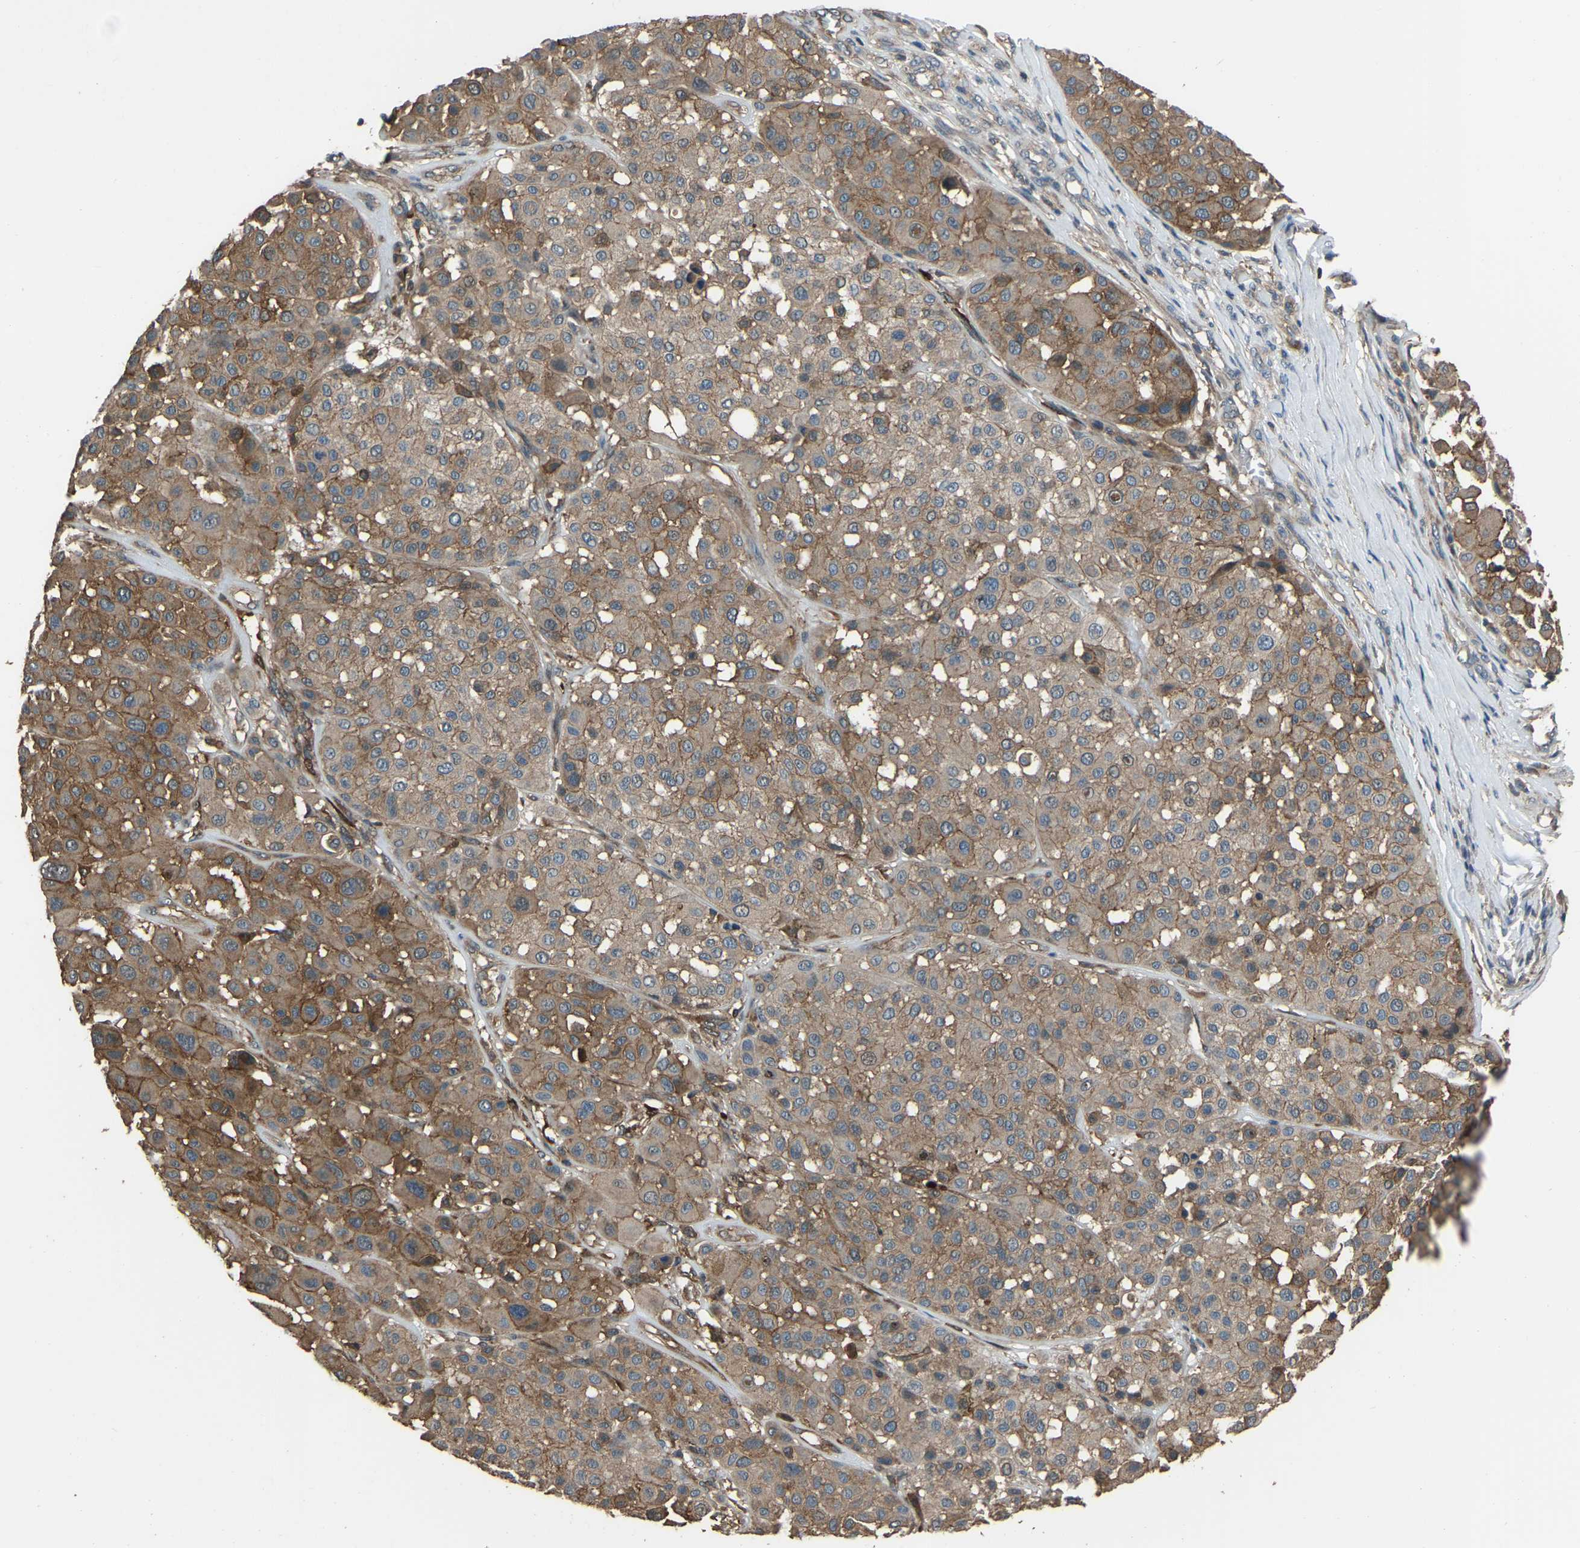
{"staining": {"intensity": "moderate", "quantity": ">75%", "location": "cytoplasmic/membranous"}, "tissue": "melanoma", "cell_type": "Tumor cells", "image_type": "cancer", "snomed": [{"axis": "morphology", "description": "Malignant melanoma, Metastatic site"}, {"axis": "topography", "description": "Soft tissue"}], "caption": "Melanoma tissue shows moderate cytoplasmic/membranous positivity in approximately >75% of tumor cells", "gene": "SLC4A2", "patient": {"sex": "male", "age": 41}}